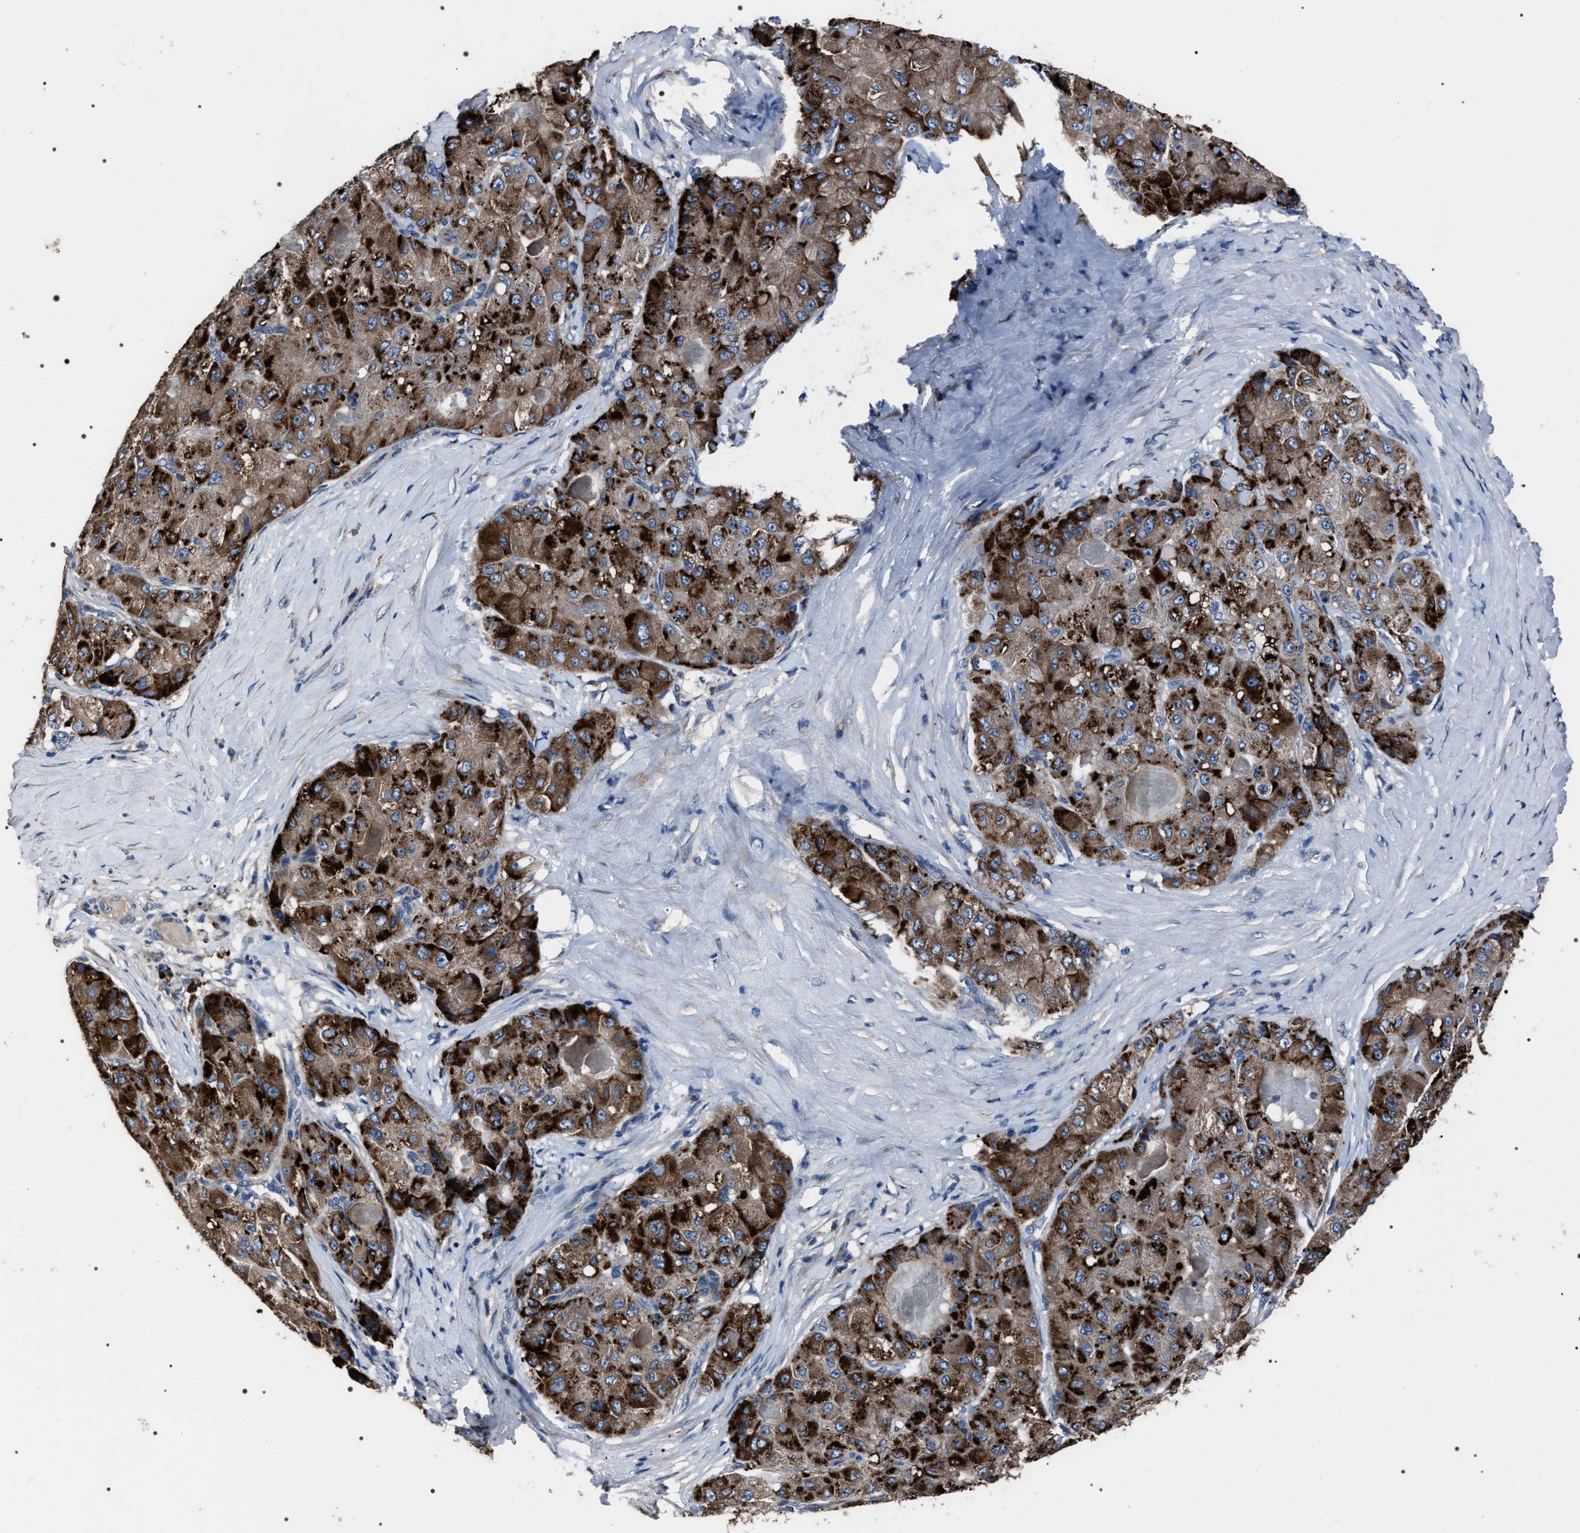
{"staining": {"intensity": "strong", "quantity": ">75%", "location": "cytoplasmic/membranous"}, "tissue": "liver cancer", "cell_type": "Tumor cells", "image_type": "cancer", "snomed": [{"axis": "morphology", "description": "Carcinoma, Hepatocellular, NOS"}, {"axis": "topography", "description": "Liver"}], "caption": "IHC image of neoplastic tissue: hepatocellular carcinoma (liver) stained using immunohistochemistry shows high levels of strong protein expression localized specifically in the cytoplasmic/membranous of tumor cells, appearing as a cytoplasmic/membranous brown color.", "gene": "TRIM54", "patient": {"sex": "male", "age": 80}}